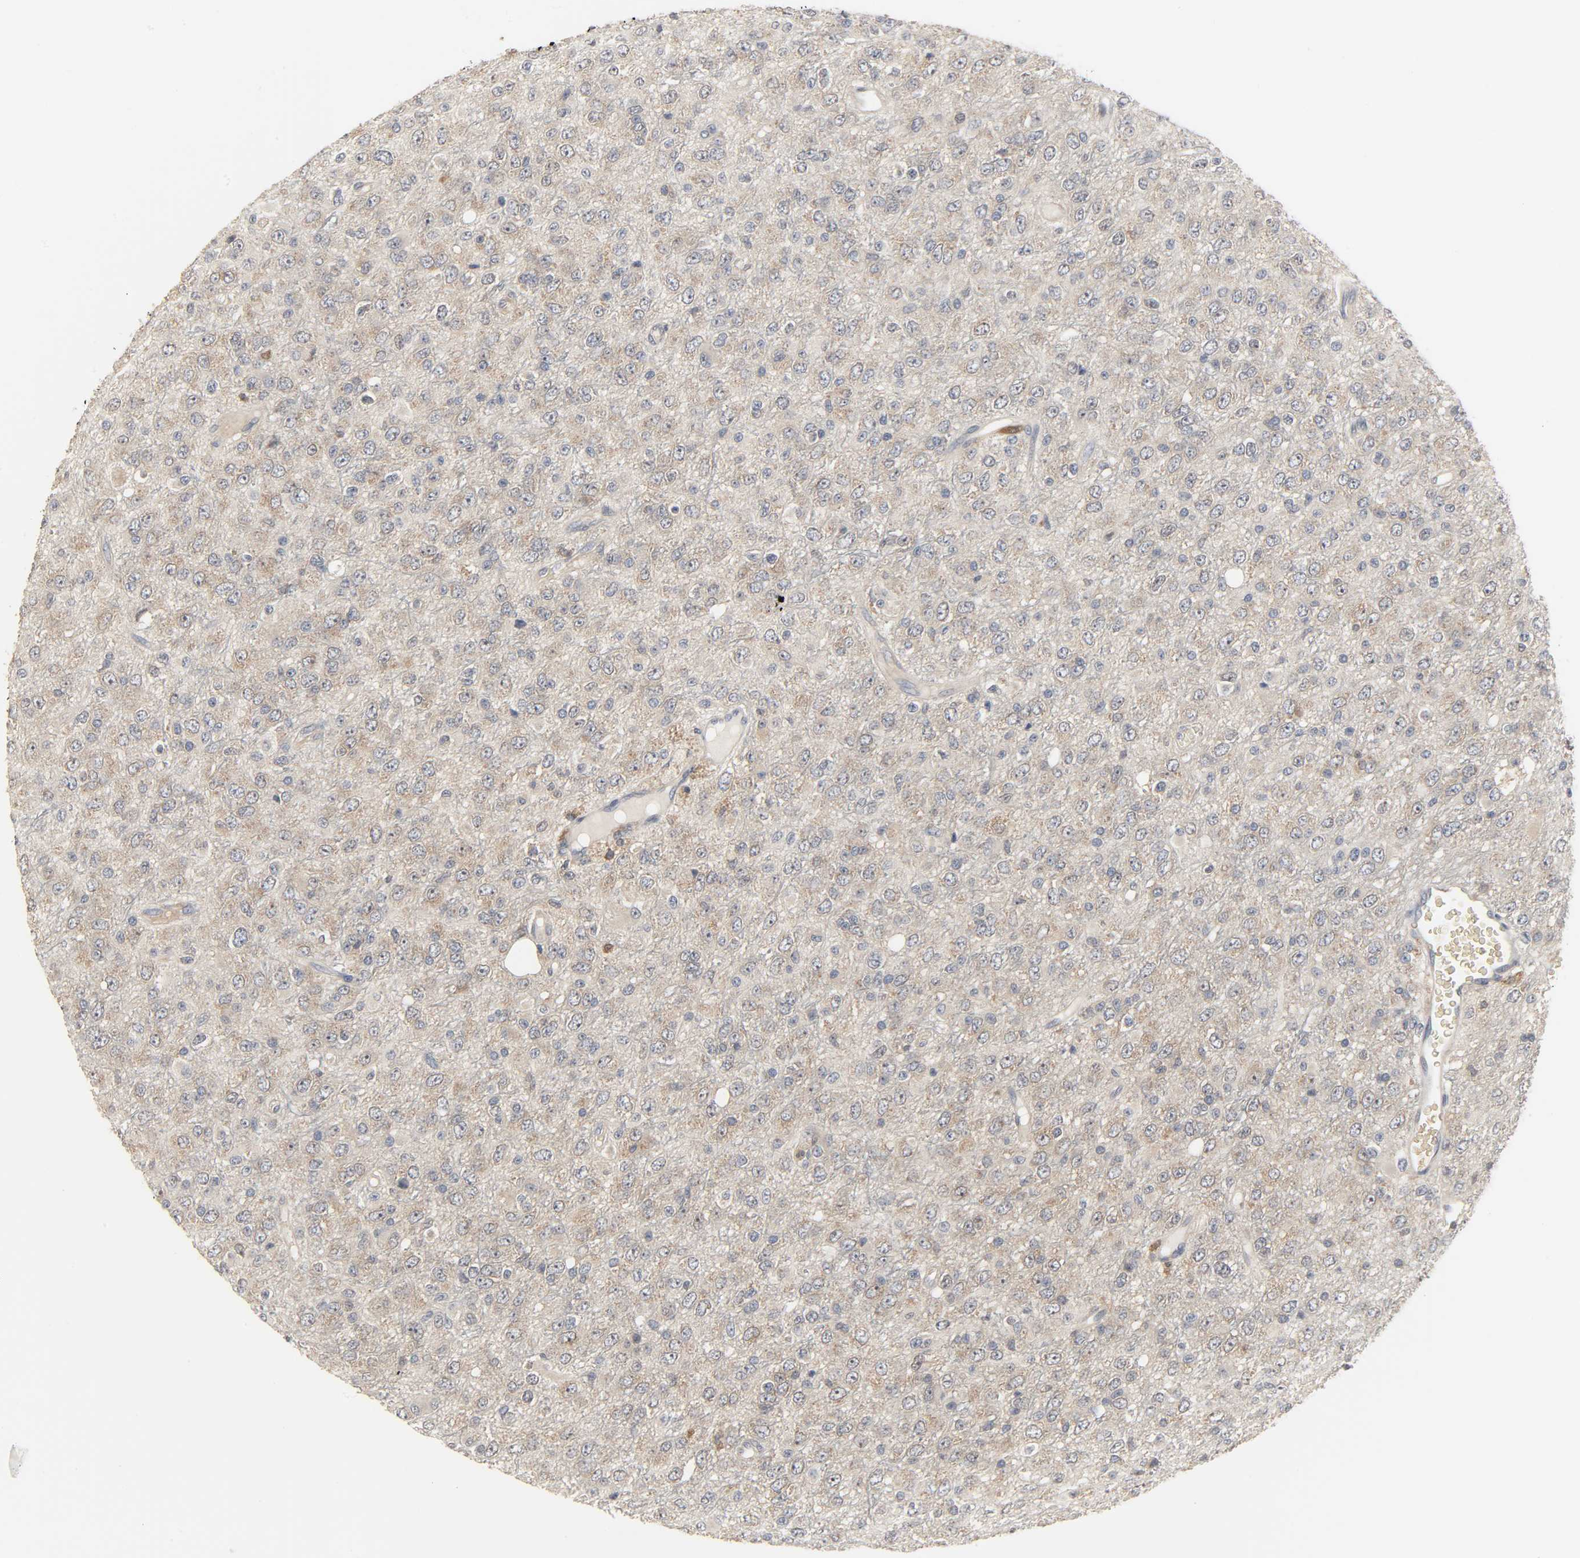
{"staining": {"intensity": "moderate", "quantity": ">75%", "location": "cytoplasmic/membranous,nuclear"}, "tissue": "glioma", "cell_type": "Tumor cells", "image_type": "cancer", "snomed": [{"axis": "morphology", "description": "Glioma, malignant, High grade"}, {"axis": "topography", "description": "pancreas cauda"}], "caption": "DAB immunohistochemical staining of human high-grade glioma (malignant) exhibits moderate cytoplasmic/membranous and nuclear protein staining in about >75% of tumor cells. The staining is performed using DAB brown chromogen to label protein expression. The nuclei are counter-stained blue using hematoxylin.", "gene": "PLEKHA2", "patient": {"sex": "male", "age": 60}}